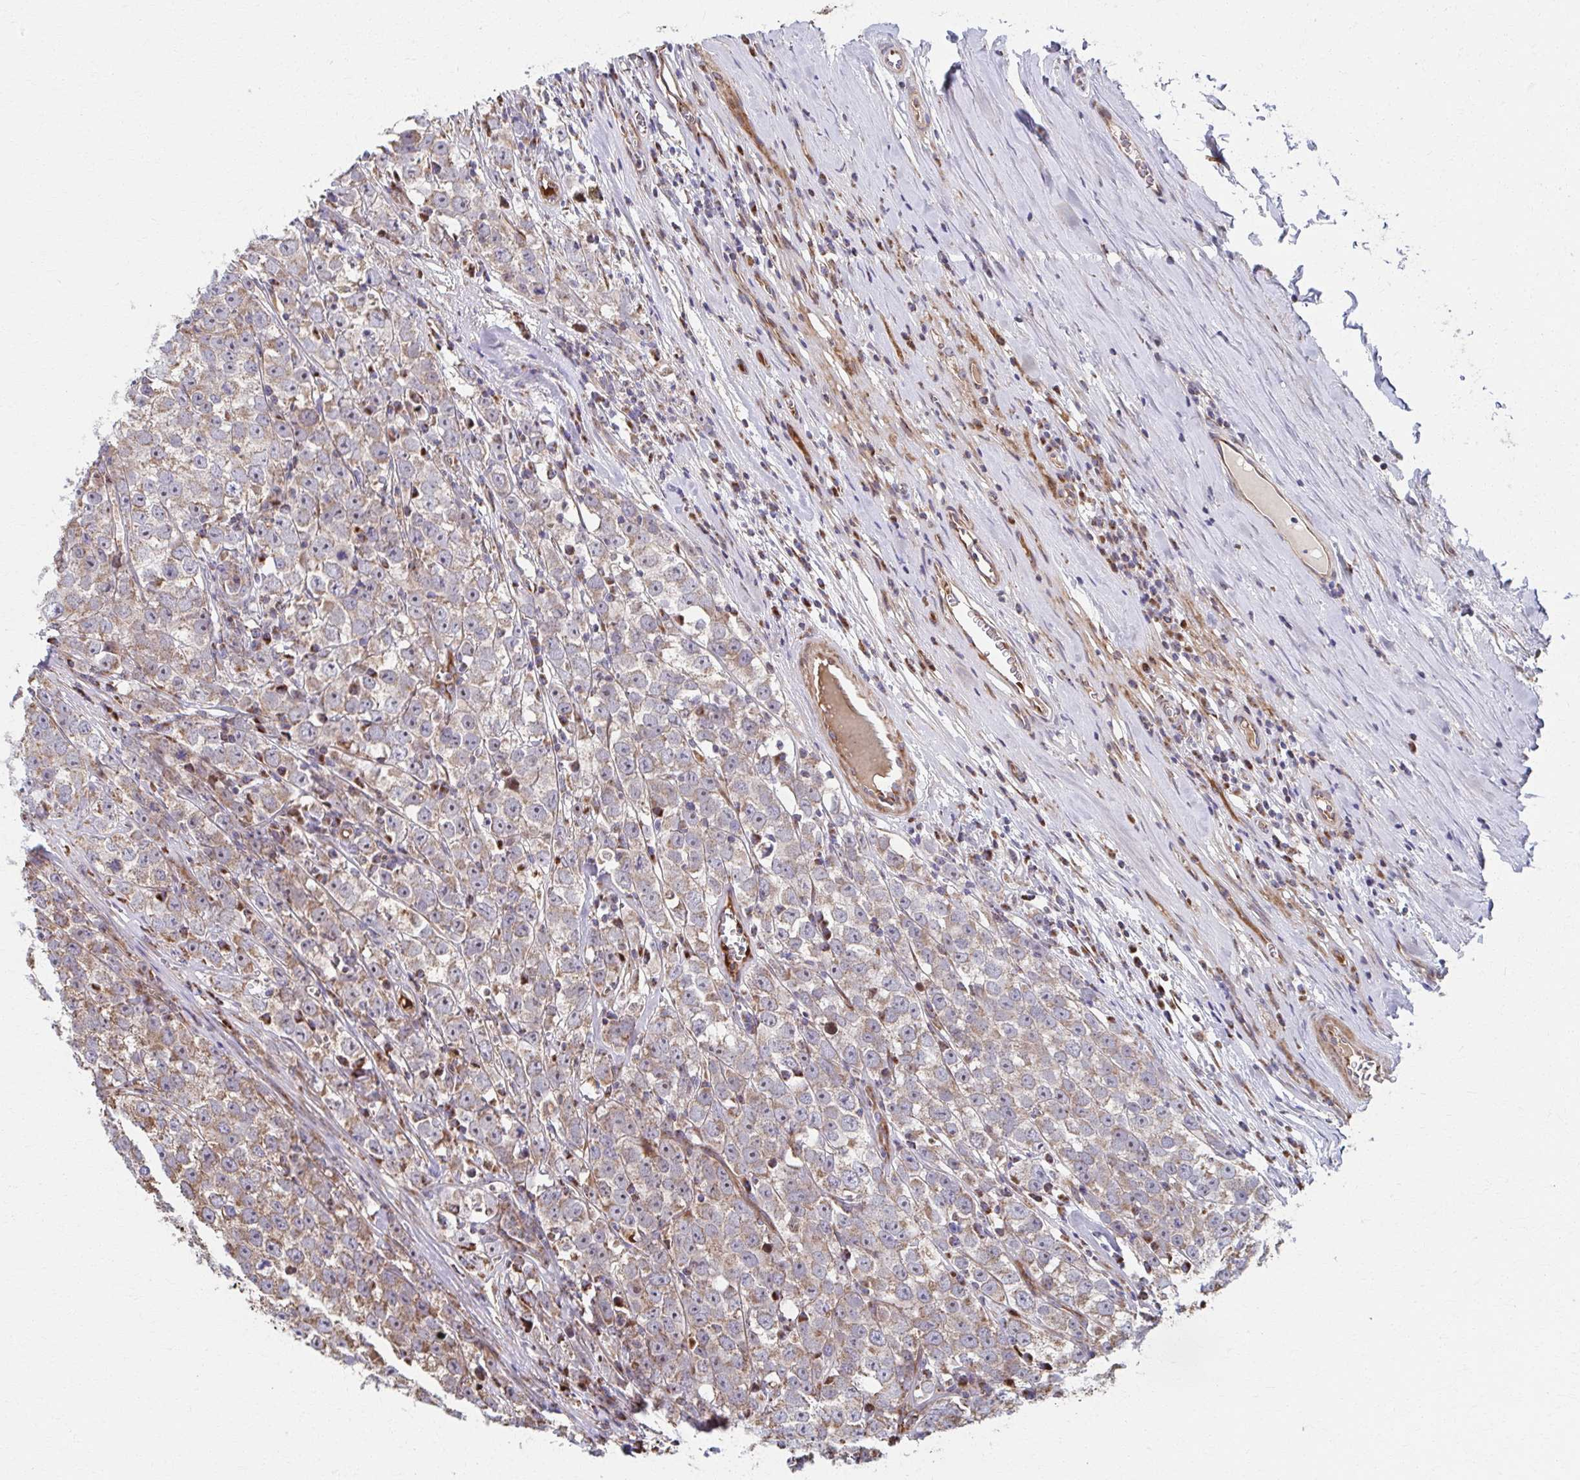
{"staining": {"intensity": "weak", "quantity": ">75%", "location": "cytoplasmic/membranous"}, "tissue": "testis cancer", "cell_type": "Tumor cells", "image_type": "cancer", "snomed": [{"axis": "morphology", "description": "Seminoma, NOS"}, {"axis": "morphology", "description": "Carcinoma, Embryonal, NOS"}, {"axis": "topography", "description": "Testis"}], "caption": "Brown immunohistochemical staining in human testis cancer shows weak cytoplasmic/membranous positivity in about >75% of tumor cells. (Stains: DAB in brown, nuclei in blue, Microscopy: brightfield microscopy at high magnification).", "gene": "SAT1", "patient": {"sex": "male", "age": 52}}